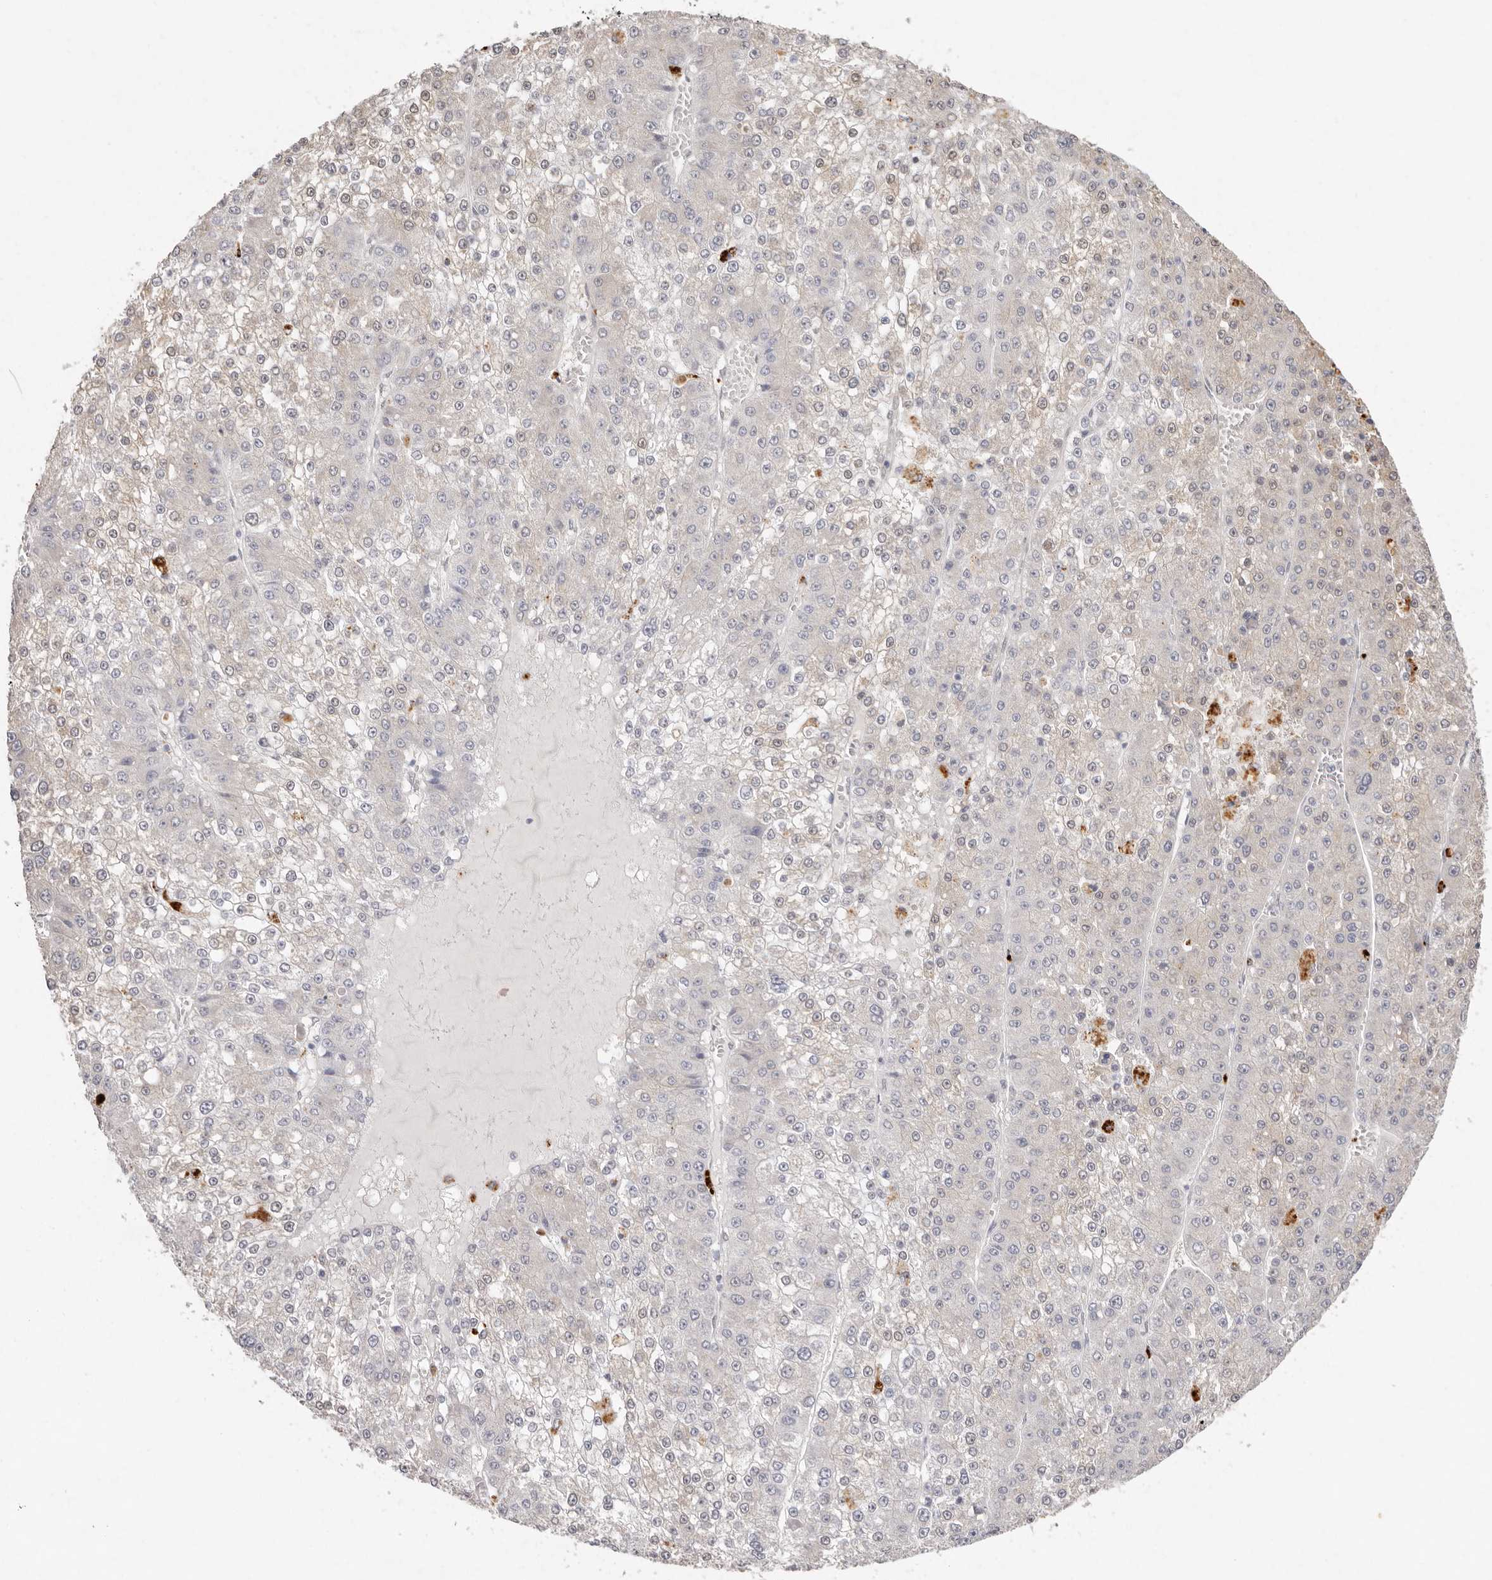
{"staining": {"intensity": "negative", "quantity": "none", "location": "none"}, "tissue": "liver cancer", "cell_type": "Tumor cells", "image_type": "cancer", "snomed": [{"axis": "morphology", "description": "Carcinoma, Hepatocellular, NOS"}, {"axis": "topography", "description": "Liver"}], "caption": "The IHC image has no significant staining in tumor cells of liver cancer tissue. (DAB (3,3'-diaminobenzidine) immunohistochemistry with hematoxylin counter stain).", "gene": "FAM185A", "patient": {"sex": "female", "age": 73}}